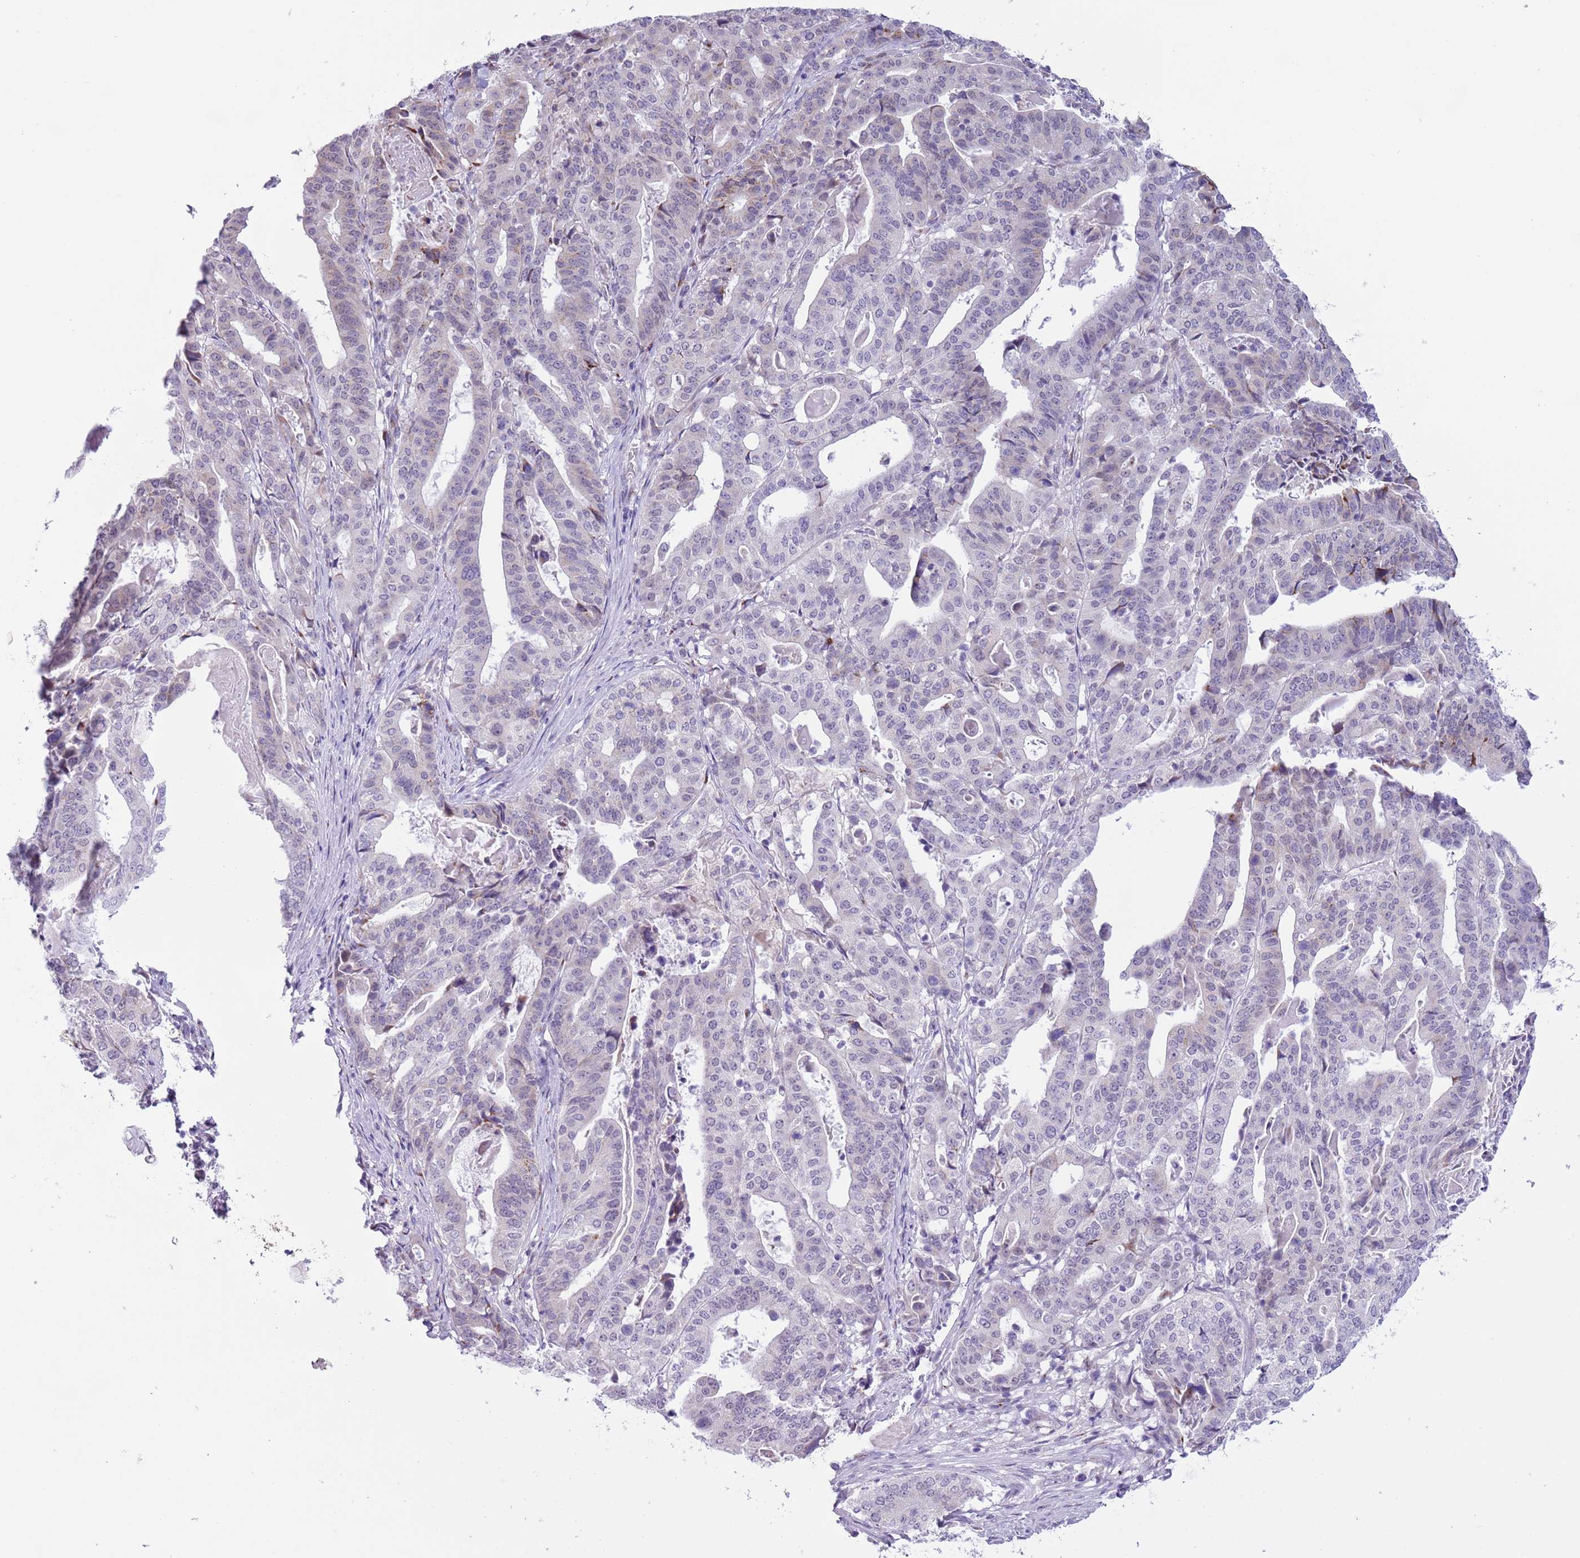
{"staining": {"intensity": "negative", "quantity": "none", "location": "none"}, "tissue": "stomach cancer", "cell_type": "Tumor cells", "image_type": "cancer", "snomed": [{"axis": "morphology", "description": "Adenocarcinoma, NOS"}, {"axis": "topography", "description": "Stomach"}], "caption": "This is an IHC micrograph of human stomach cancer (adenocarcinoma). There is no positivity in tumor cells.", "gene": "ZNF576", "patient": {"sex": "male", "age": 48}}